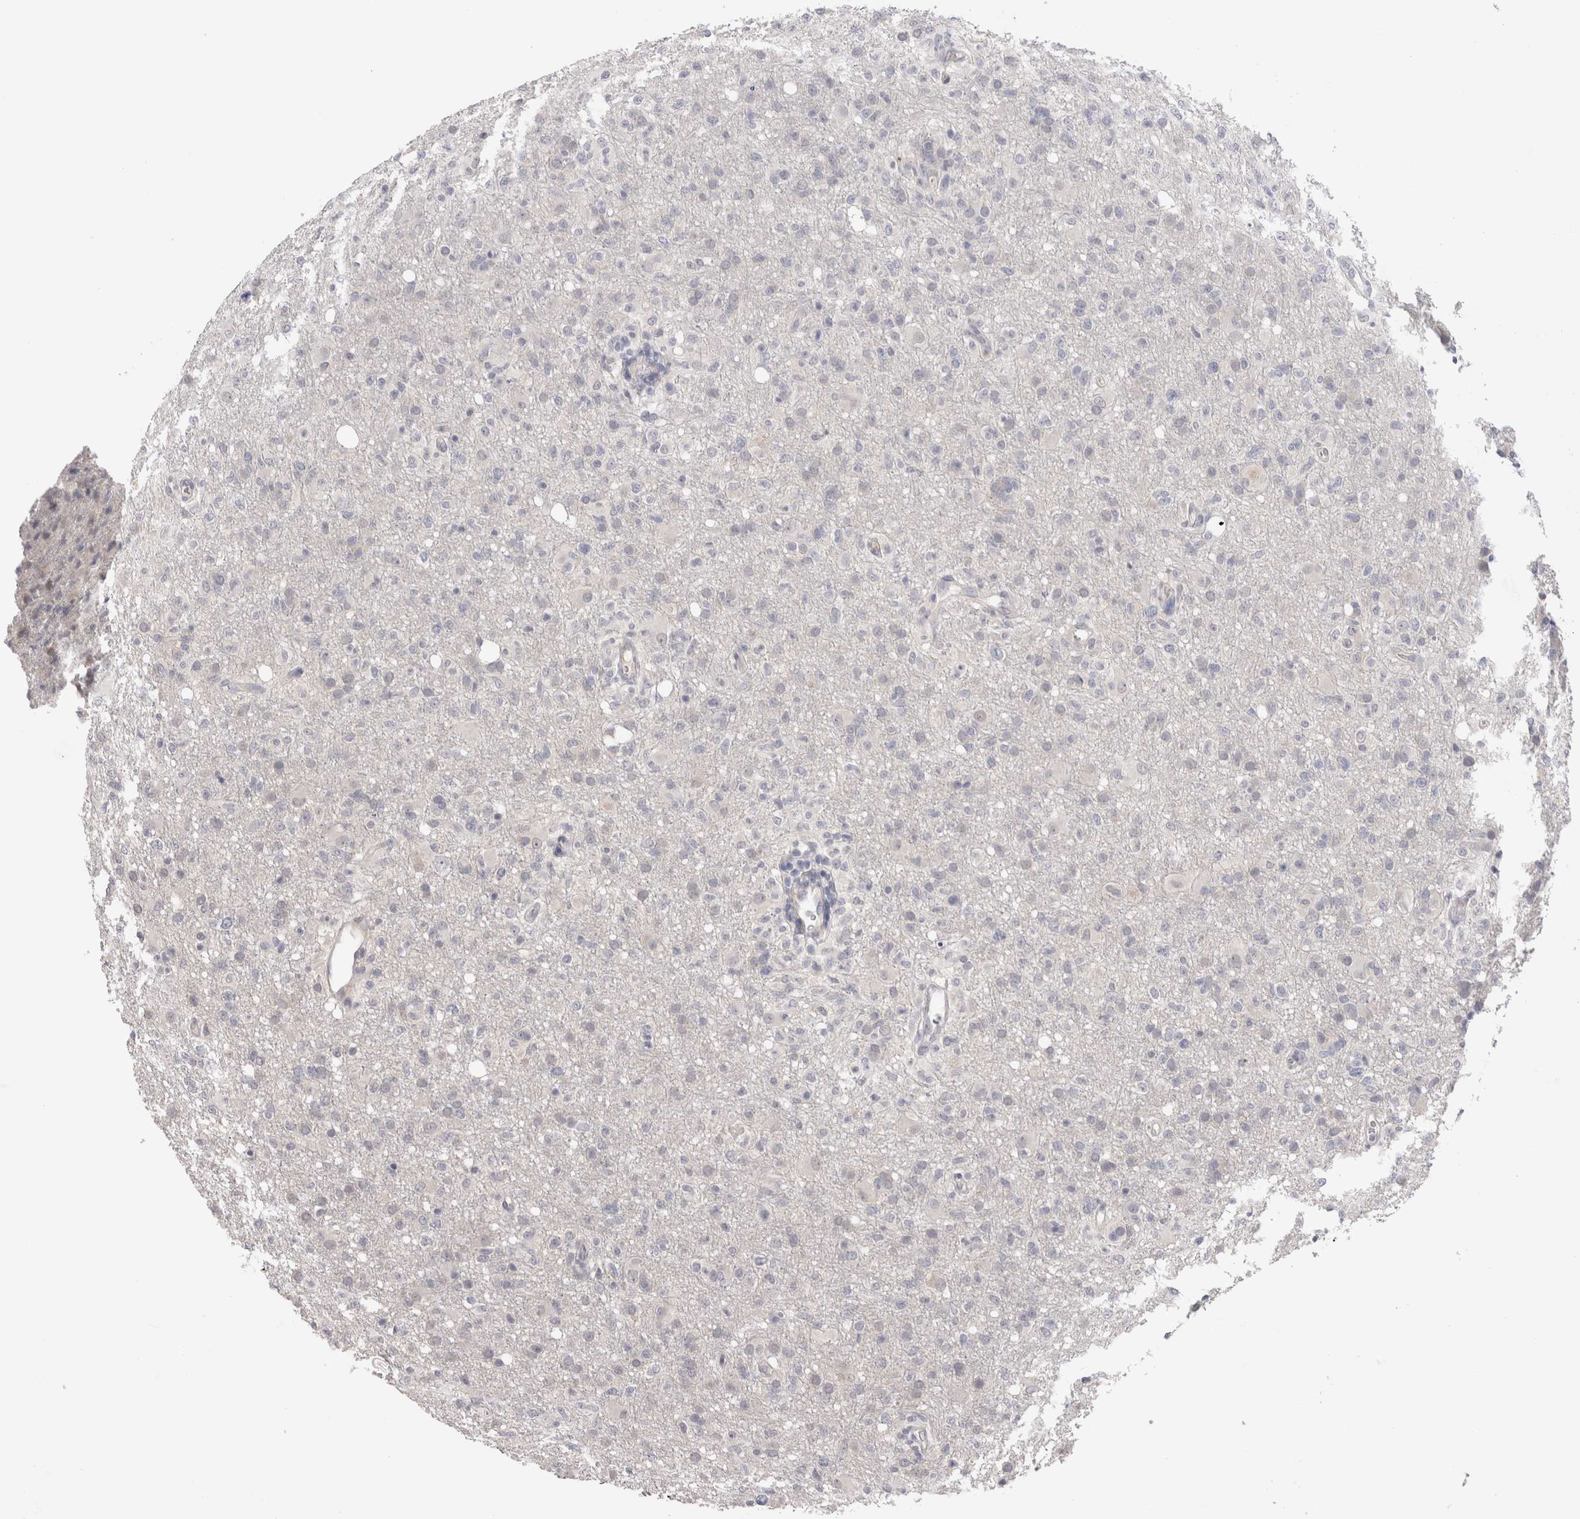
{"staining": {"intensity": "negative", "quantity": "none", "location": "none"}, "tissue": "glioma", "cell_type": "Tumor cells", "image_type": "cancer", "snomed": [{"axis": "morphology", "description": "Glioma, malignant, High grade"}, {"axis": "topography", "description": "Brain"}], "caption": "Protein analysis of malignant high-grade glioma exhibits no significant staining in tumor cells.", "gene": "CRYBG1", "patient": {"sex": "female", "age": 57}}